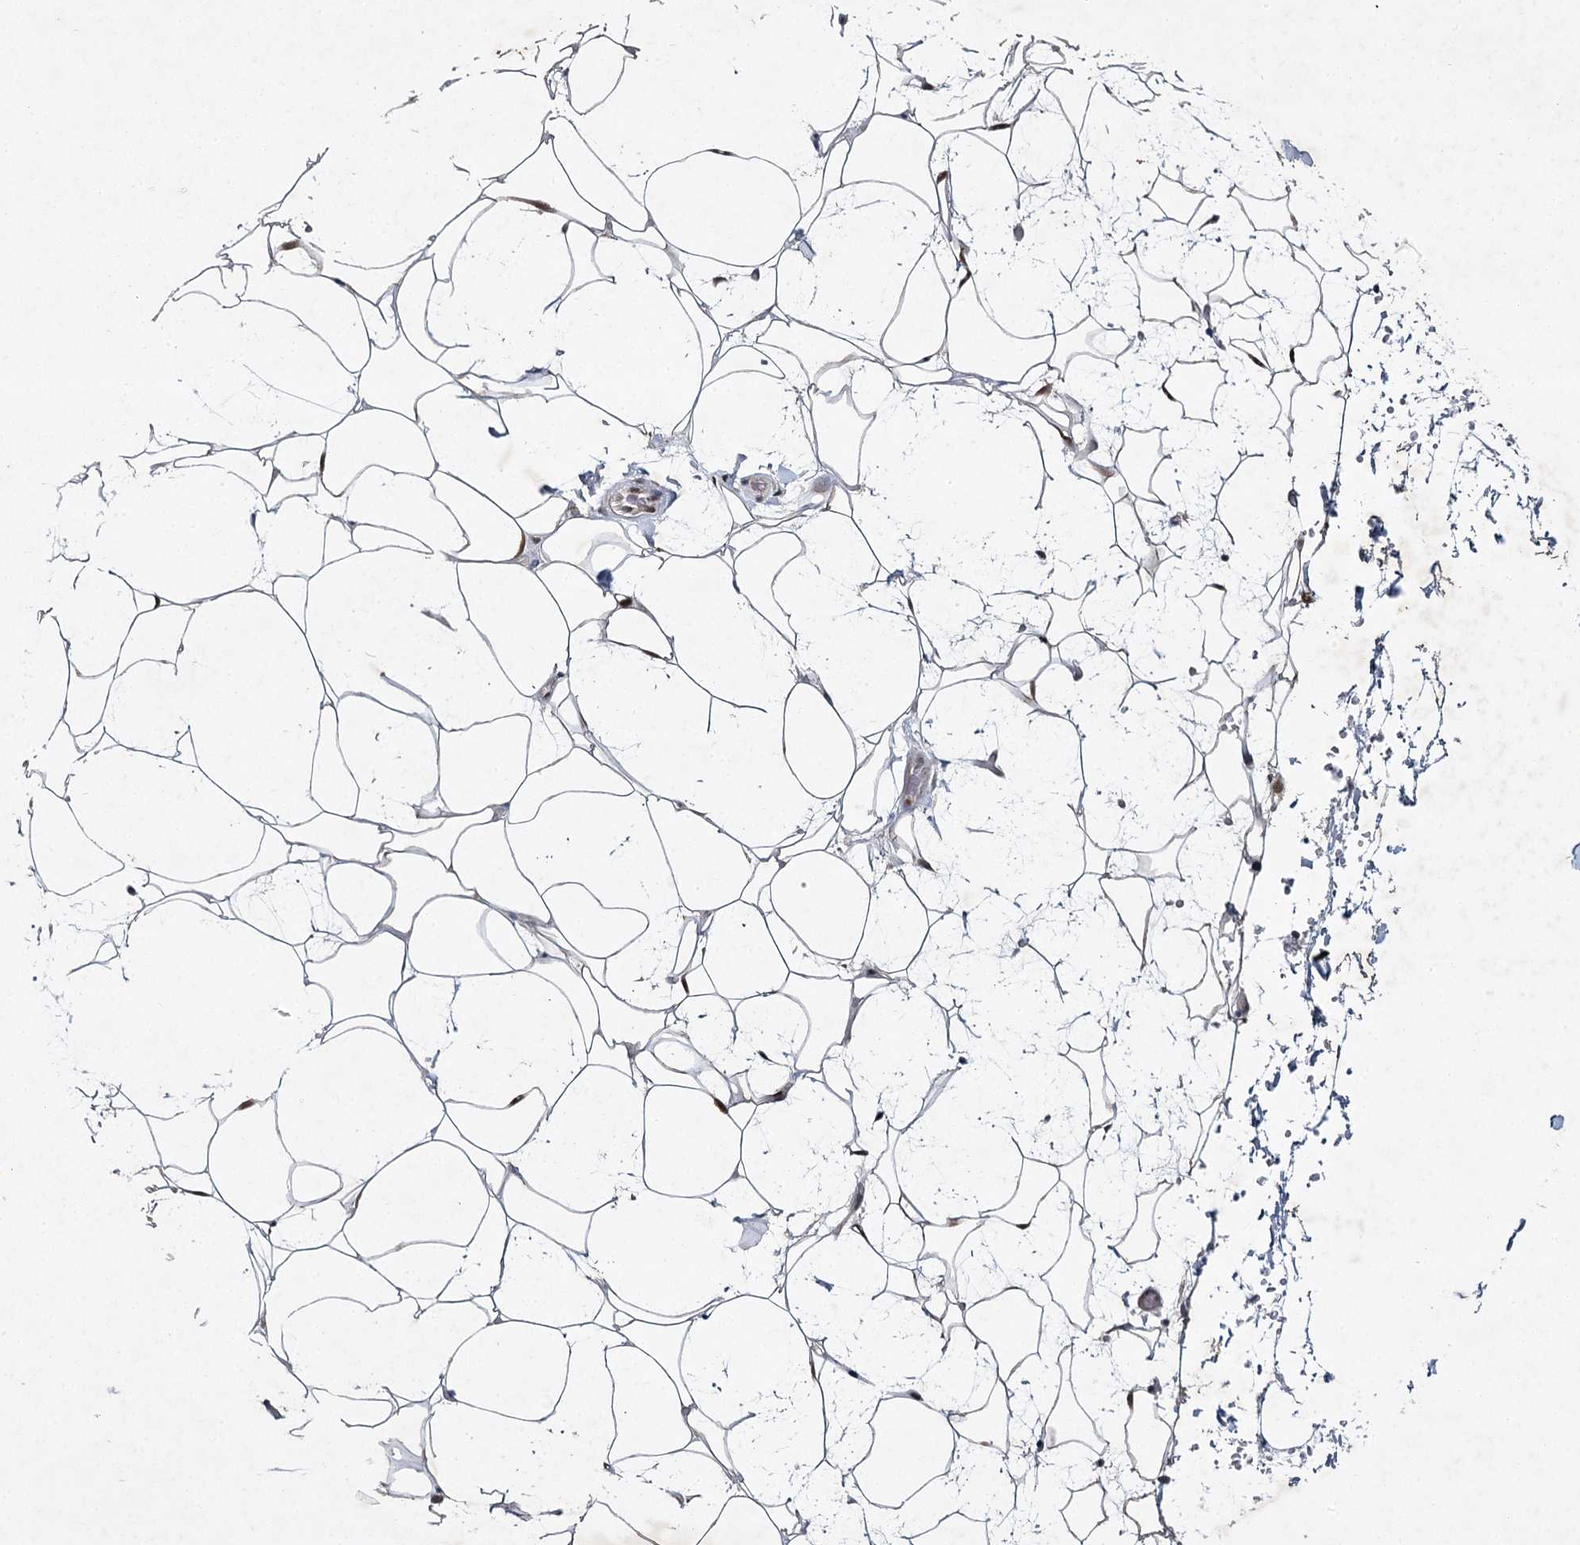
{"staining": {"intensity": "weak", "quantity": "25%-75%", "location": "nuclear"}, "tissue": "adipose tissue", "cell_type": "Adipocytes", "image_type": "normal", "snomed": [{"axis": "morphology", "description": "Normal tissue, NOS"}, {"axis": "topography", "description": "Breast"}], "caption": "Protein expression analysis of unremarkable human adipose tissue reveals weak nuclear expression in approximately 25%-75% of adipocytes. The staining was performed using DAB (3,3'-diaminobenzidine), with brown indicating positive protein expression. Nuclei are stained blue with hematoxylin.", "gene": "DCUN1D4", "patient": {"sex": "female", "age": 26}}